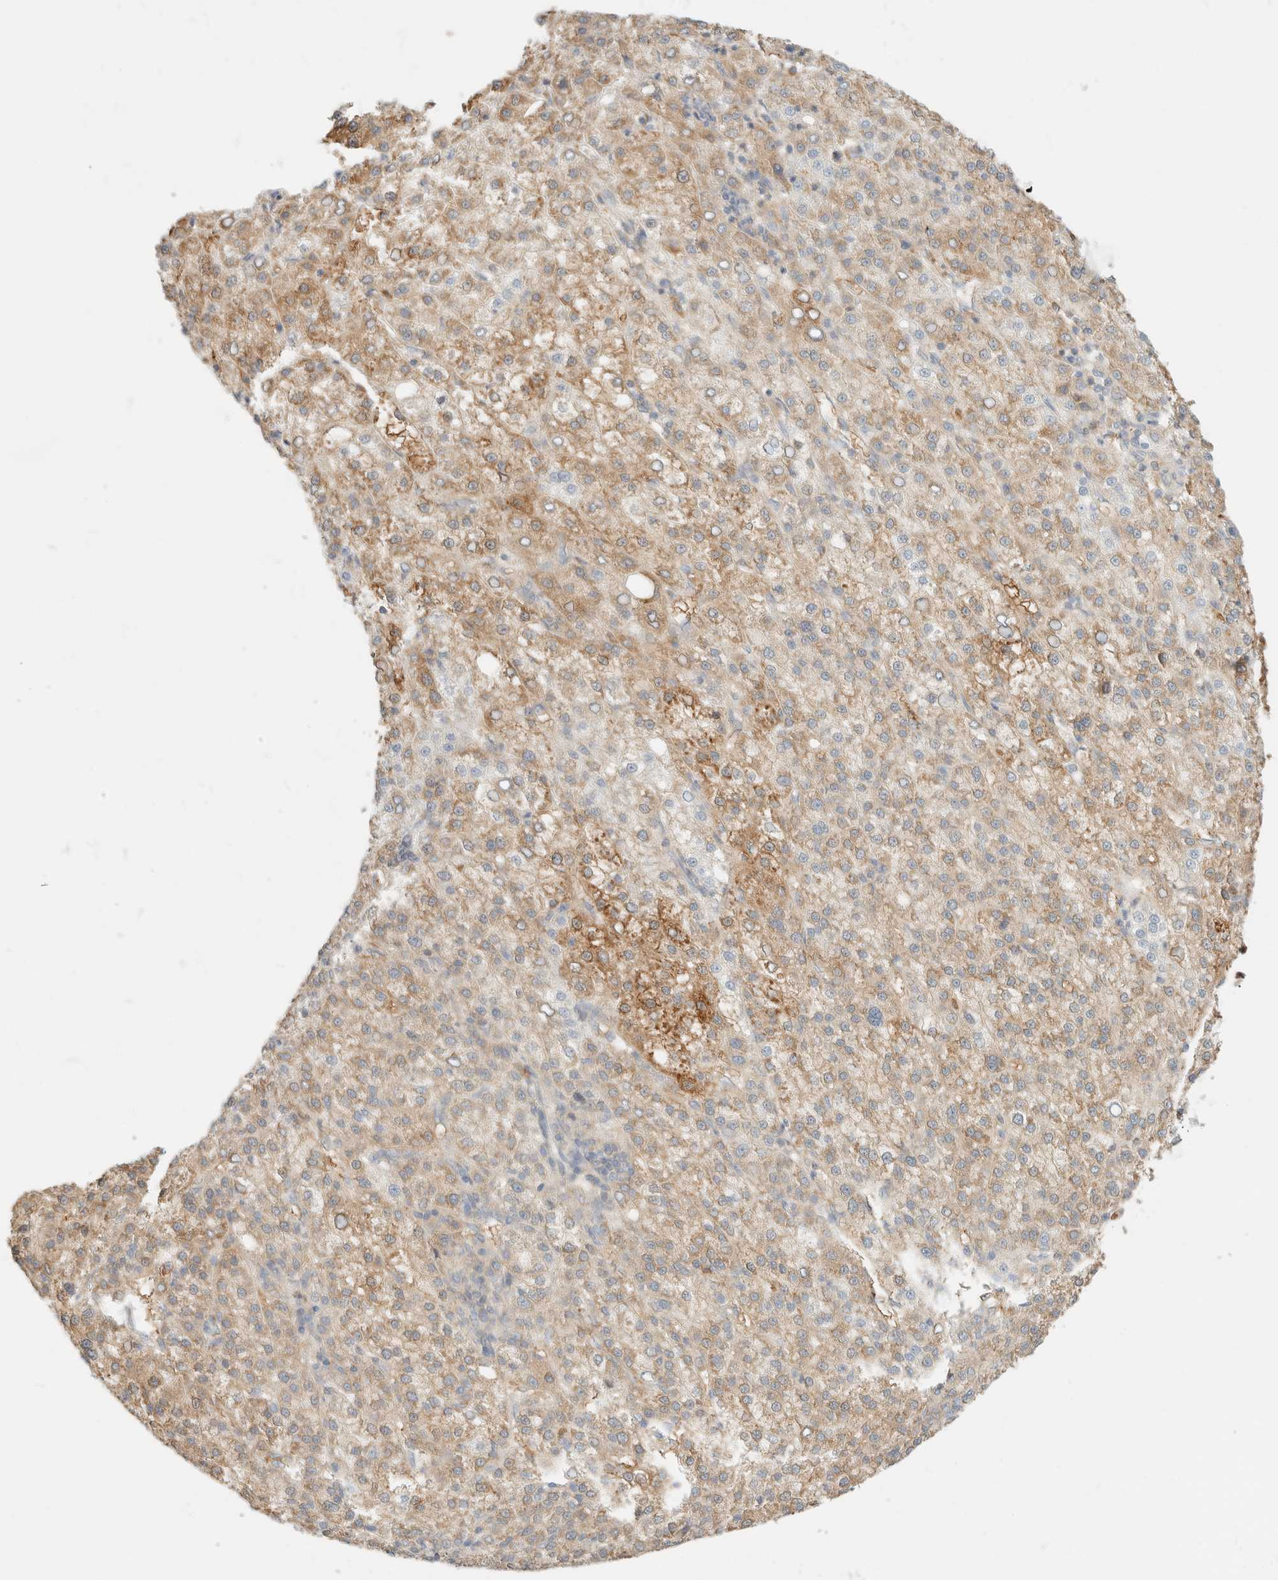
{"staining": {"intensity": "moderate", "quantity": "25%-75%", "location": "cytoplasmic/membranous"}, "tissue": "liver cancer", "cell_type": "Tumor cells", "image_type": "cancer", "snomed": [{"axis": "morphology", "description": "Carcinoma, Hepatocellular, NOS"}, {"axis": "topography", "description": "Liver"}], "caption": "A photomicrograph of human liver cancer stained for a protein demonstrates moderate cytoplasmic/membranous brown staining in tumor cells.", "gene": "GPI", "patient": {"sex": "female", "age": 58}}